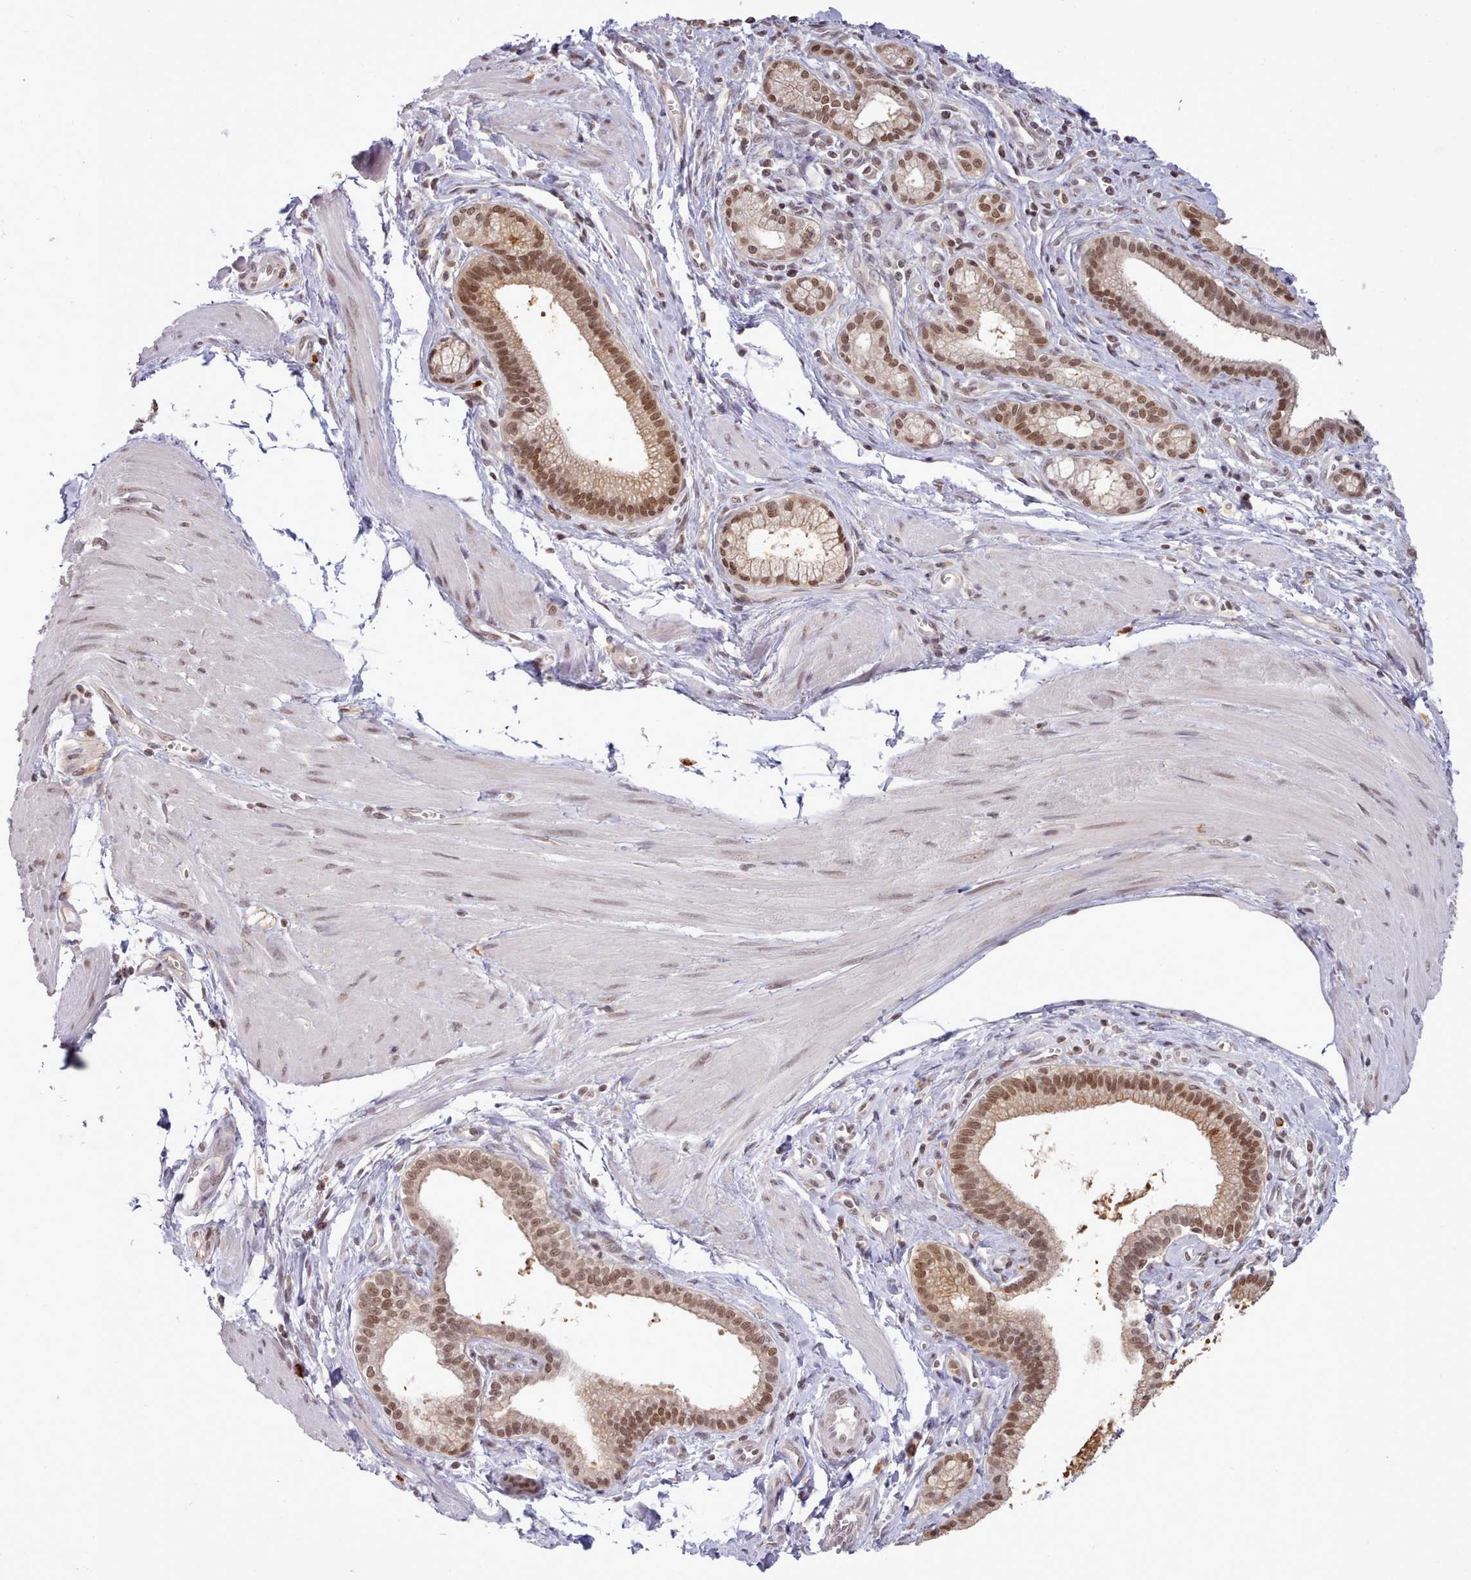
{"staining": {"intensity": "moderate", "quantity": ">75%", "location": "nuclear"}, "tissue": "pancreatic cancer", "cell_type": "Tumor cells", "image_type": "cancer", "snomed": [{"axis": "morphology", "description": "Adenocarcinoma, NOS"}, {"axis": "topography", "description": "Pancreas"}], "caption": "Tumor cells exhibit medium levels of moderate nuclear staining in approximately >75% of cells in pancreatic cancer.", "gene": "ARL17A", "patient": {"sex": "male", "age": 78}}